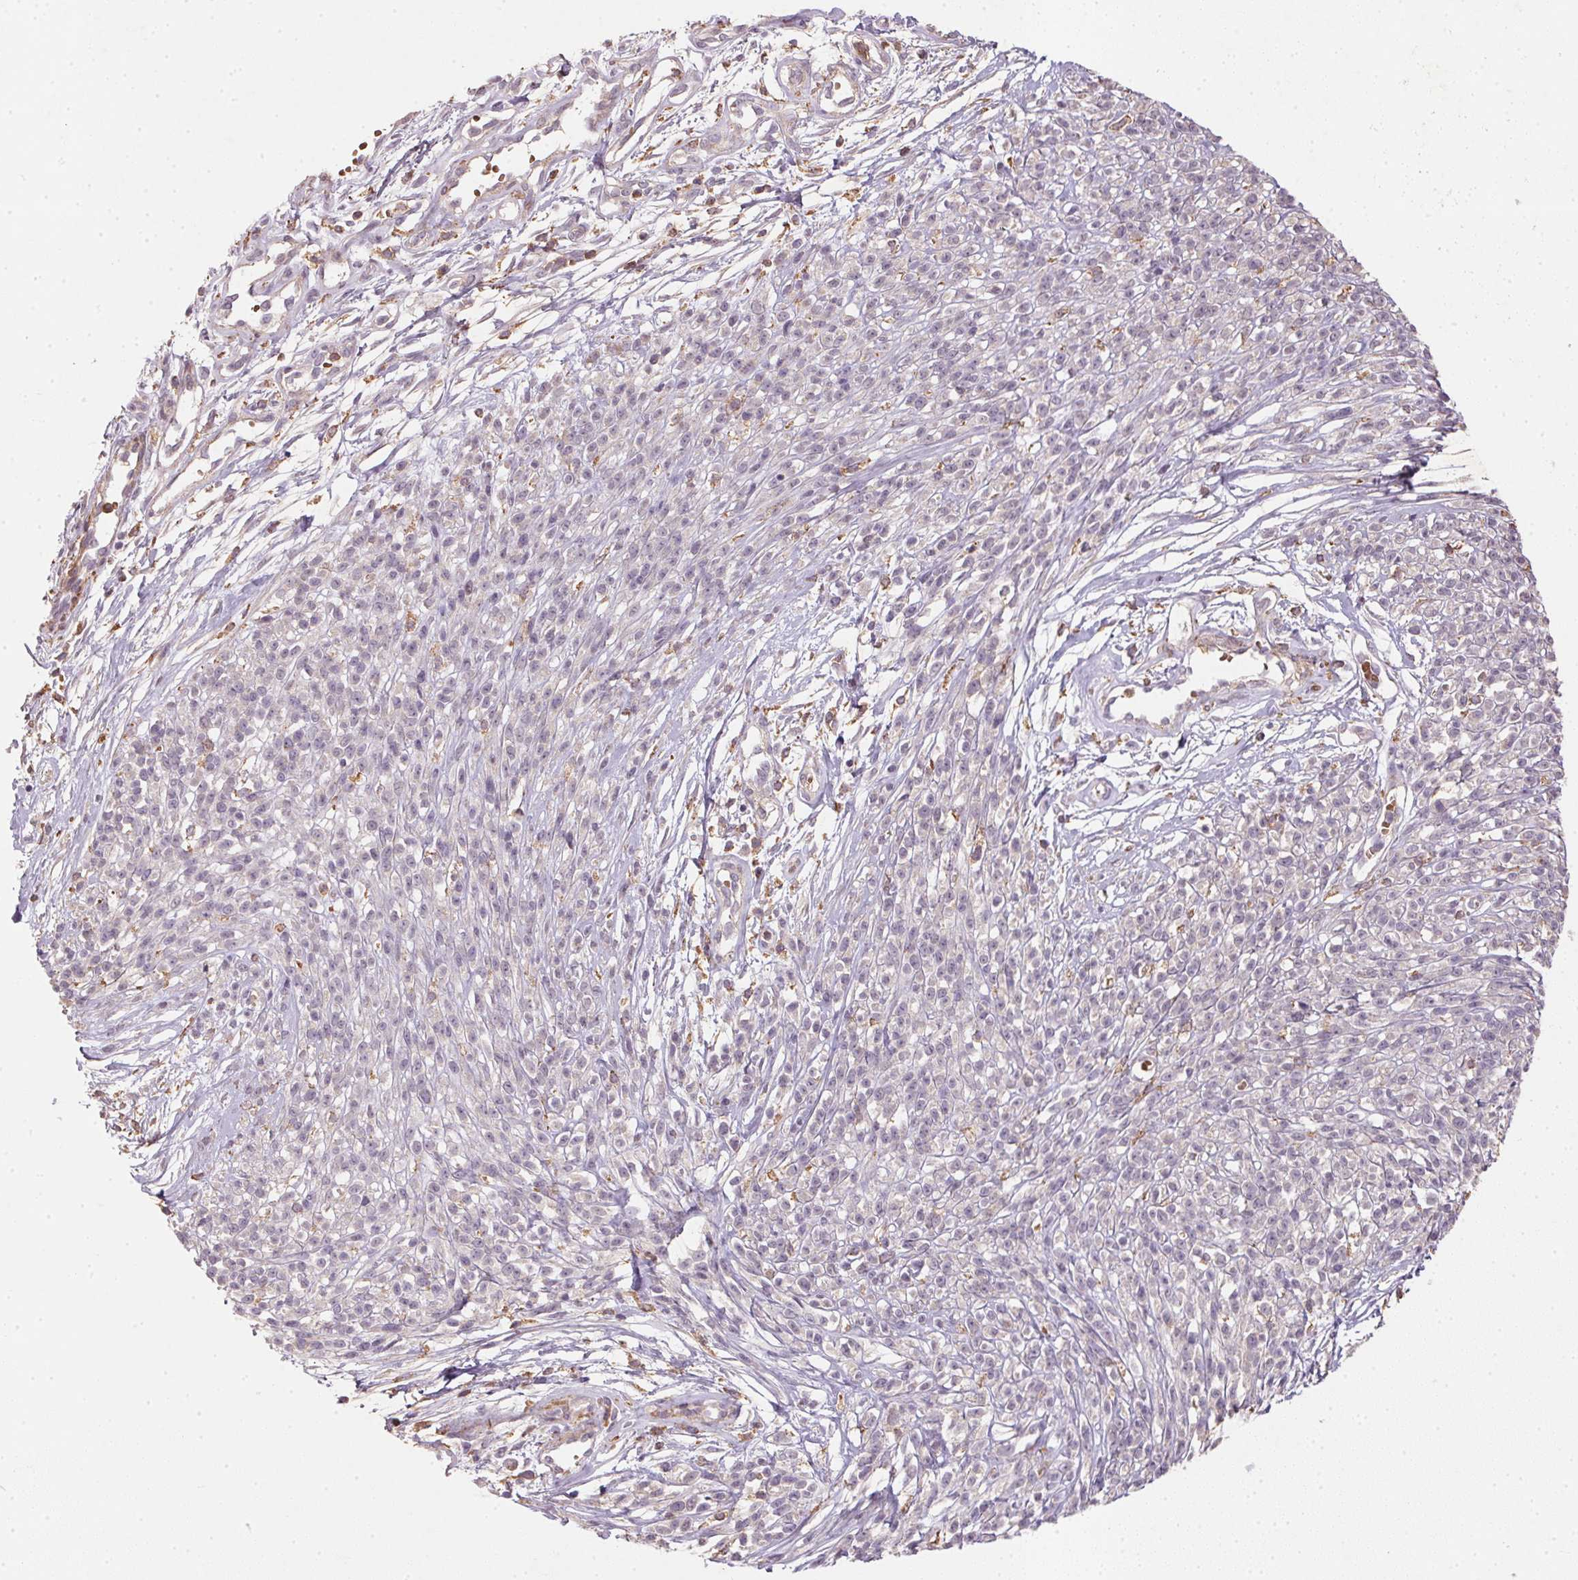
{"staining": {"intensity": "negative", "quantity": "none", "location": "none"}, "tissue": "melanoma", "cell_type": "Tumor cells", "image_type": "cancer", "snomed": [{"axis": "morphology", "description": "Malignant melanoma, NOS"}, {"axis": "topography", "description": "Skin"}, {"axis": "topography", "description": "Skin of trunk"}], "caption": "IHC of human melanoma reveals no staining in tumor cells.", "gene": "KCNK15", "patient": {"sex": "male", "age": 74}}